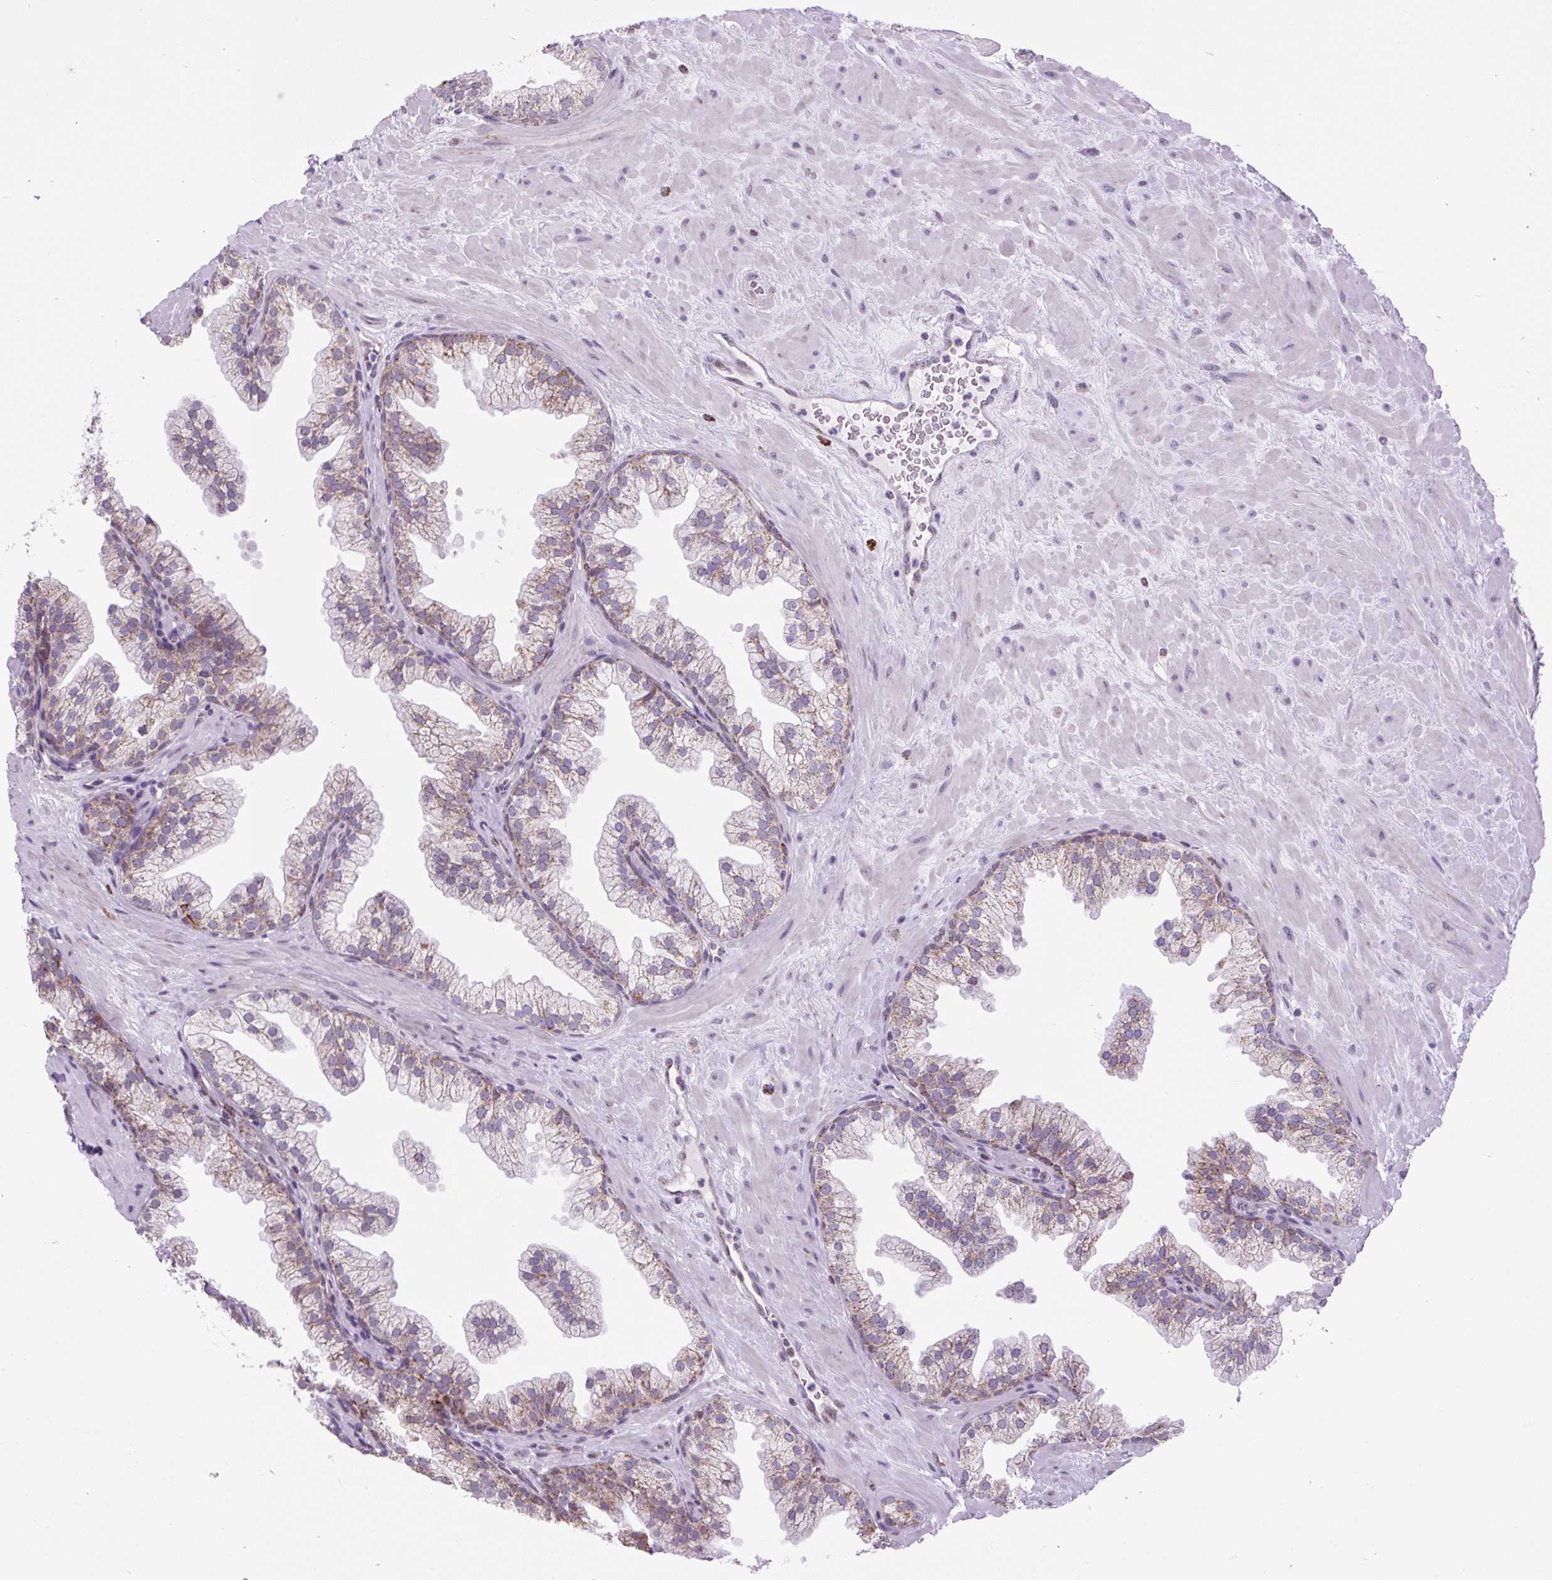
{"staining": {"intensity": "moderate", "quantity": "<25%", "location": "cytoplasmic/membranous"}, "tissue": "prostate", "cell_type": "Glandular cells", "image_type": "normal", "snomed": [{"axis": "morphology", "description": "Normal tissue, NOS"}, {"axis": "topography", "description": "Prostate"}, {"axis": "topography", "description": "Peripheral nerve tissue"}], "caption": "Prostate stained with immunohistochemistry demonstrates moderate cytoplasmic/membranous positivity in about <25% of glandular cells. The staining is performed using DAB (3,3'-diaminobenzidine) brown chromogen to label protein expression. The nuclei are counter-stained blue using hematoxylin.", "gene": "SCO2", "patient": {"sex": "male", "age": 61}}